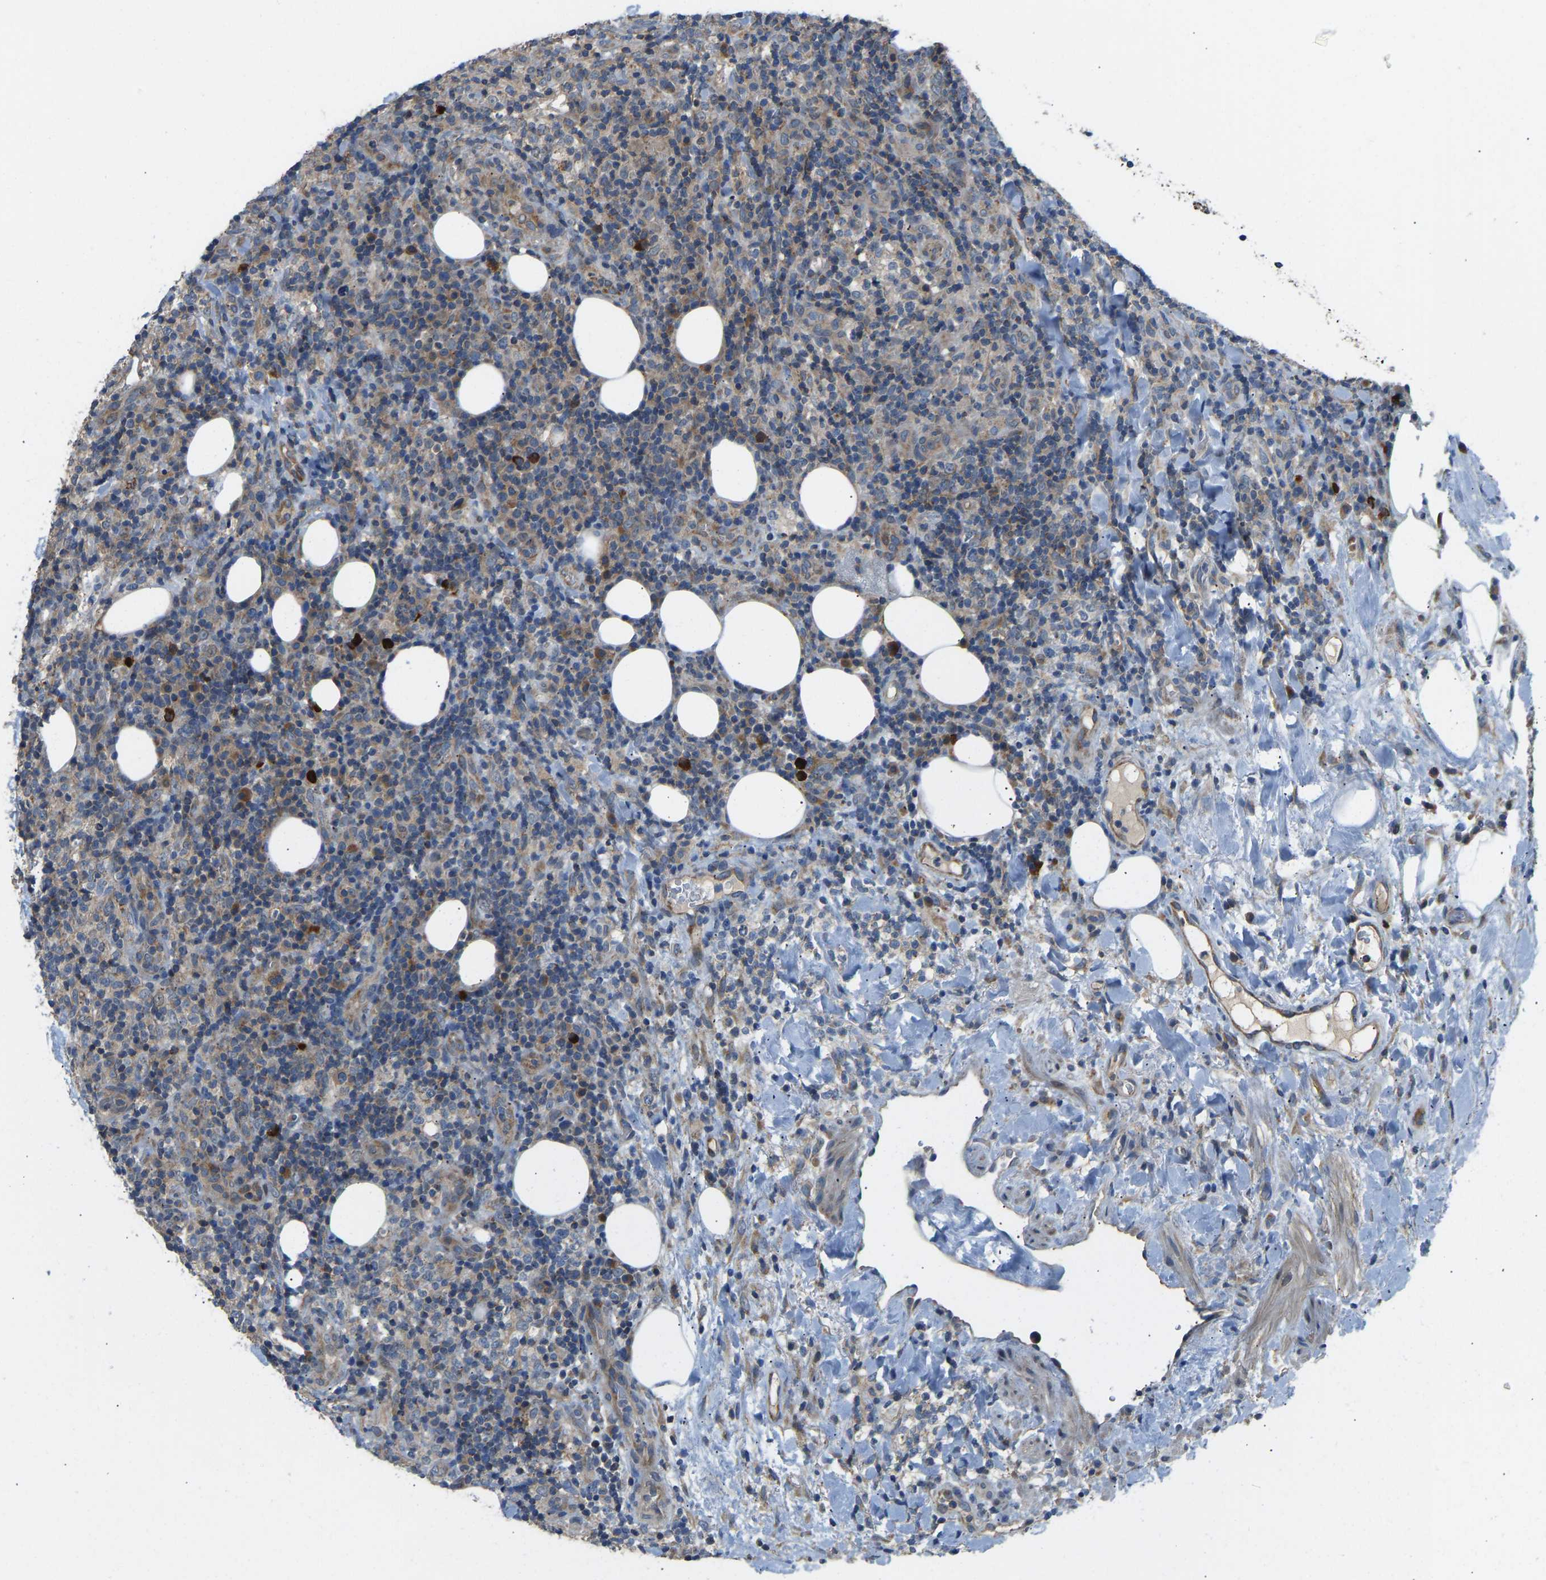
{"staining": {"intensity": "moderate", "quantity": "<25%", "location": "cytoplasmic/membranous"}, "tissue": "lymphoma", "cell_type": "Tumor cells", "image_type": "cancer", "snomed": [{"axis": "morphology", "description": "Malignant lymphoma, non-Hodgkin's type, High grade"}, {"axis": "topography", "description": "Lymph node"}], "caption": "Protein analysis of lymphoma tissue reveals moderate cytoplasmic/membranous staining in about <25% of tumor cells.", "gene": "RBP1", "patient": {"sex": "female", "age": 76}}